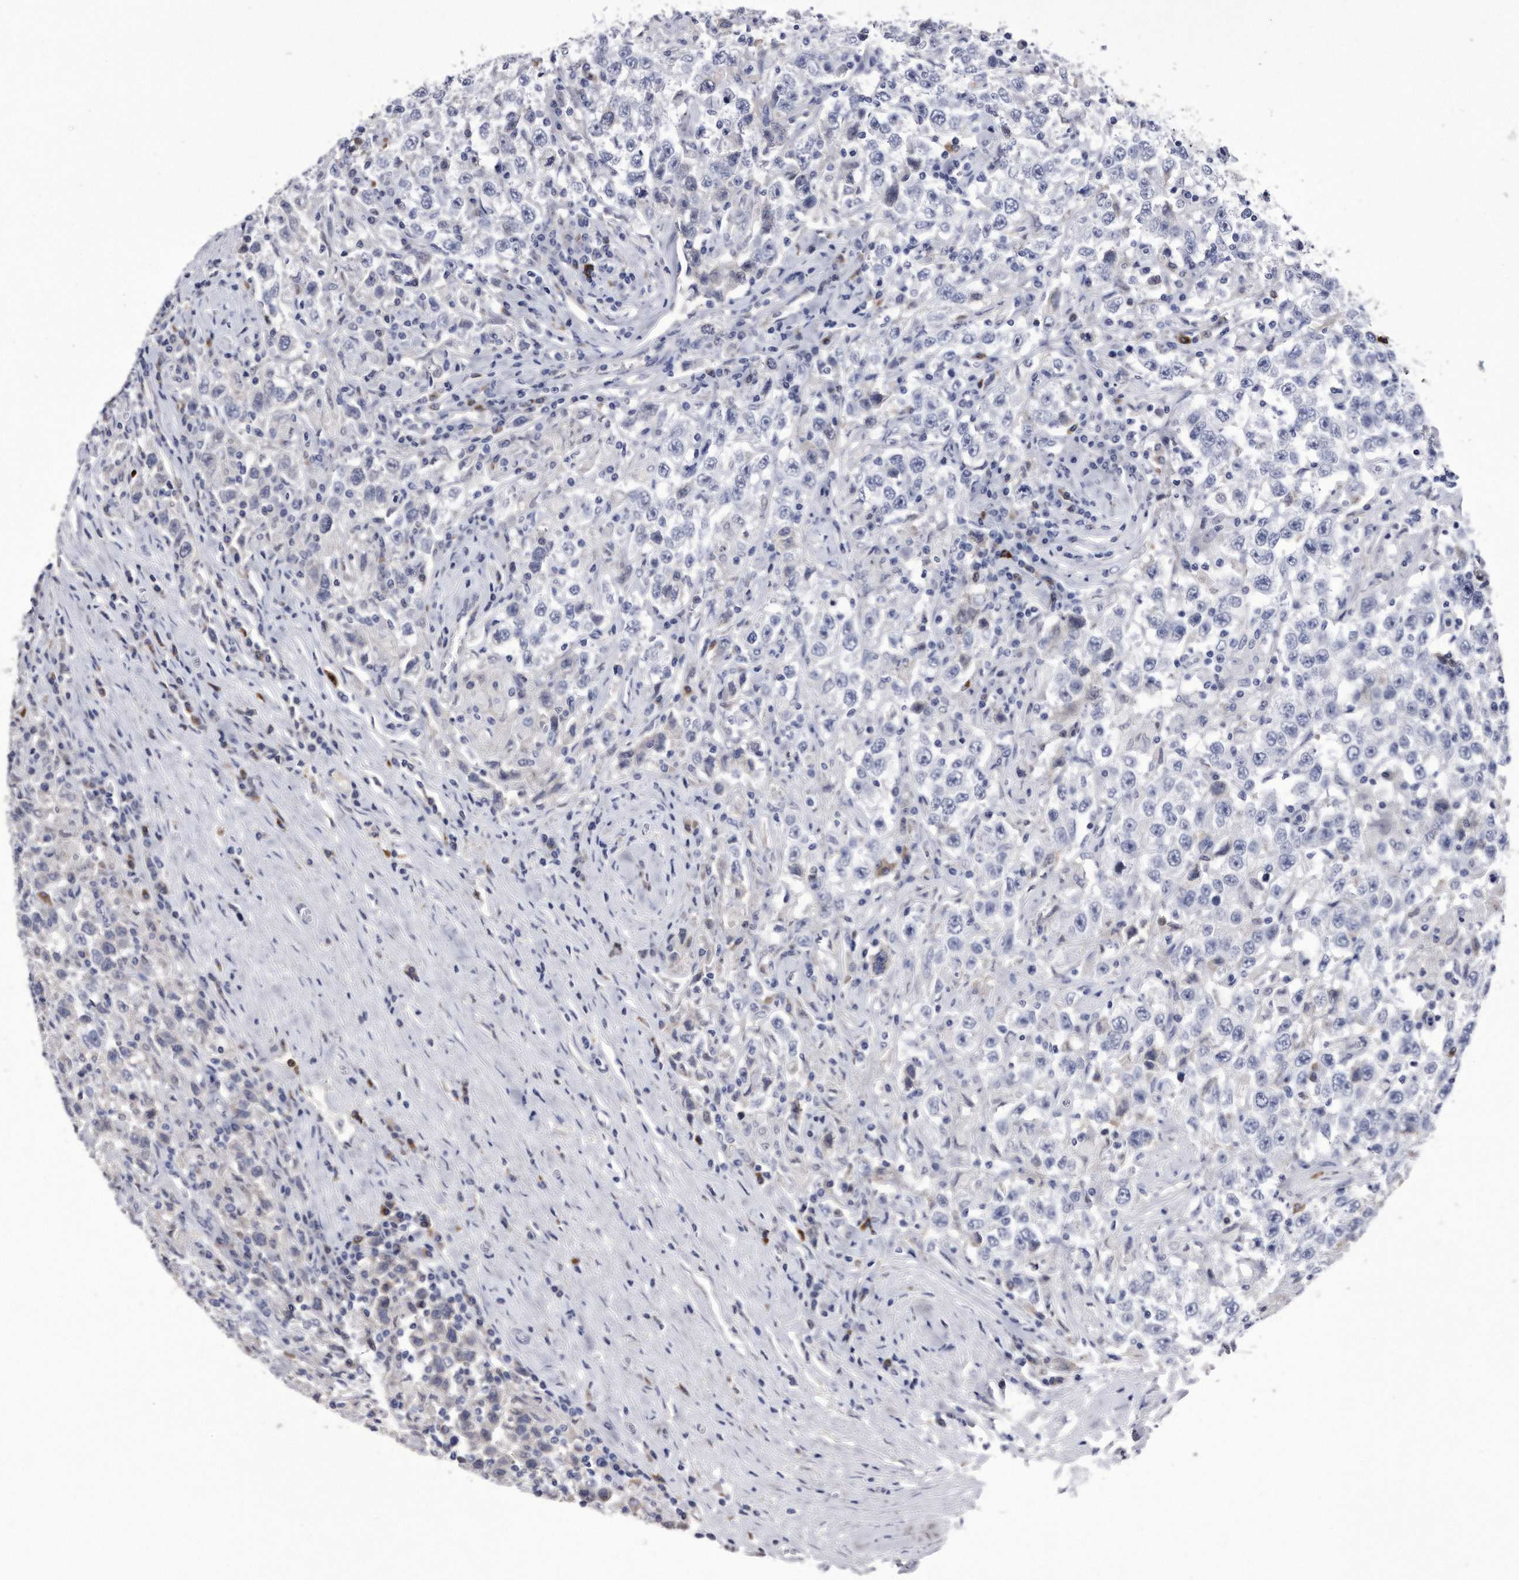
{"staining": {"intensity": "negative", "quantity": "none", "location": "none"}, "tissue": "testis cancer", "cell_type": "Tumor cells", "image_type": "cancer", "snomed": [{"axis": "morphology", "description": "Seminoma, NOS"}, {"axis": "topography", "description": "Testis"}], "caption": "Immunohistochemical staining of testis cancer (seminoma) reveals no significant staining in tumor cells.", "gene": "KCTD8", "patient": {"sex": "male", "age": 41}}